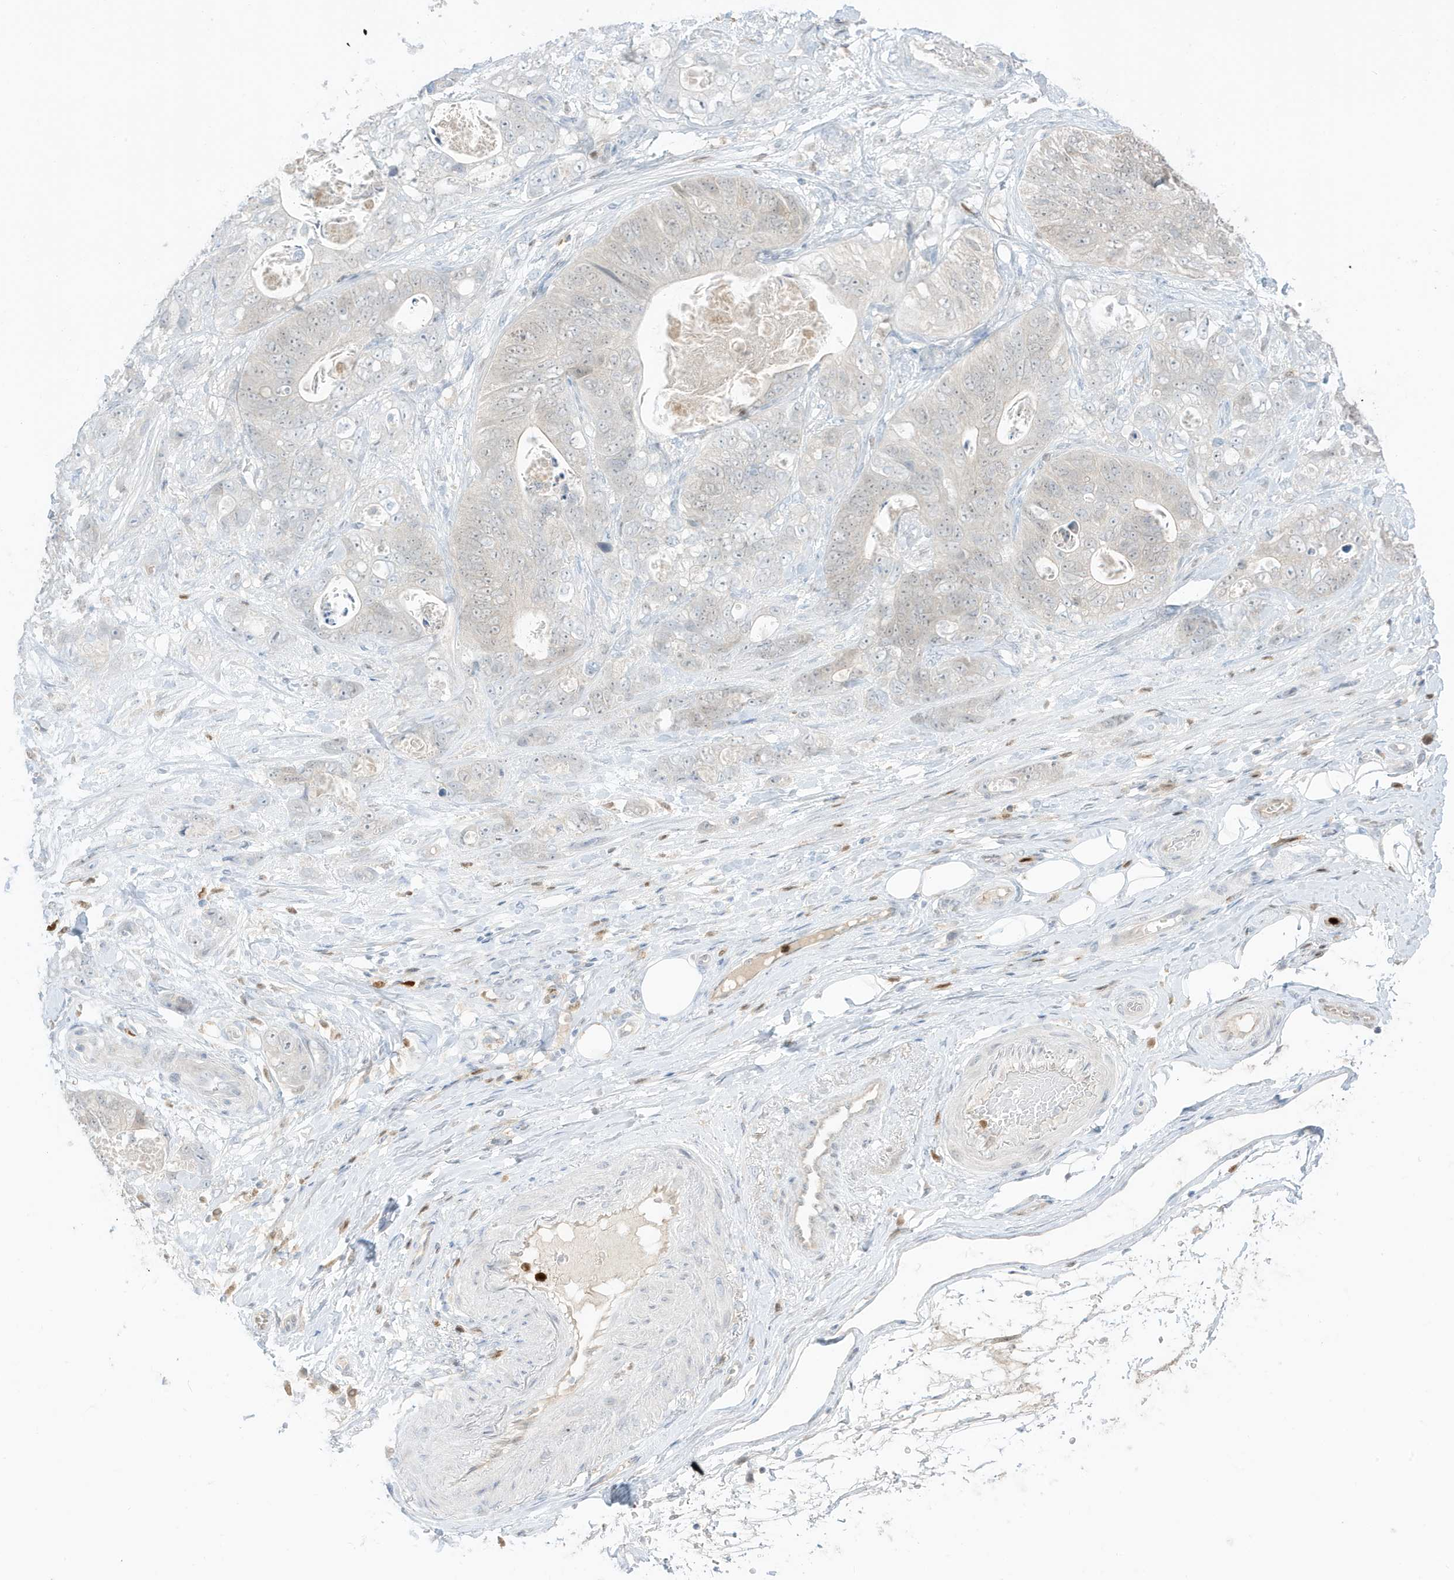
{"staining": {"intensity": "weak", "quantity": "<25%", "location": "nuclear"}, "tissue": "stomach cancer", "cell_type": "Tumor cells", "image_type": "cancer", "snomed": [{"axis": "morphology", "description": "Normal tissue, NOS"}, {"axis": "morphology", "description": "Adenocarcinoma, NOS"}, {"axis": "topography", "description": "Stomach"}], "caption": "Stomach cancer was stained to show a protein in brown. There is no significant positivity in tumor cells. The staining is performed using DAB (3,3'-diaminobenzidine) brown chromogen with nuclei counter-stained in using hematoxylin.", "gene": "GCA", "patient": {"sex": "female", "age": 89}}